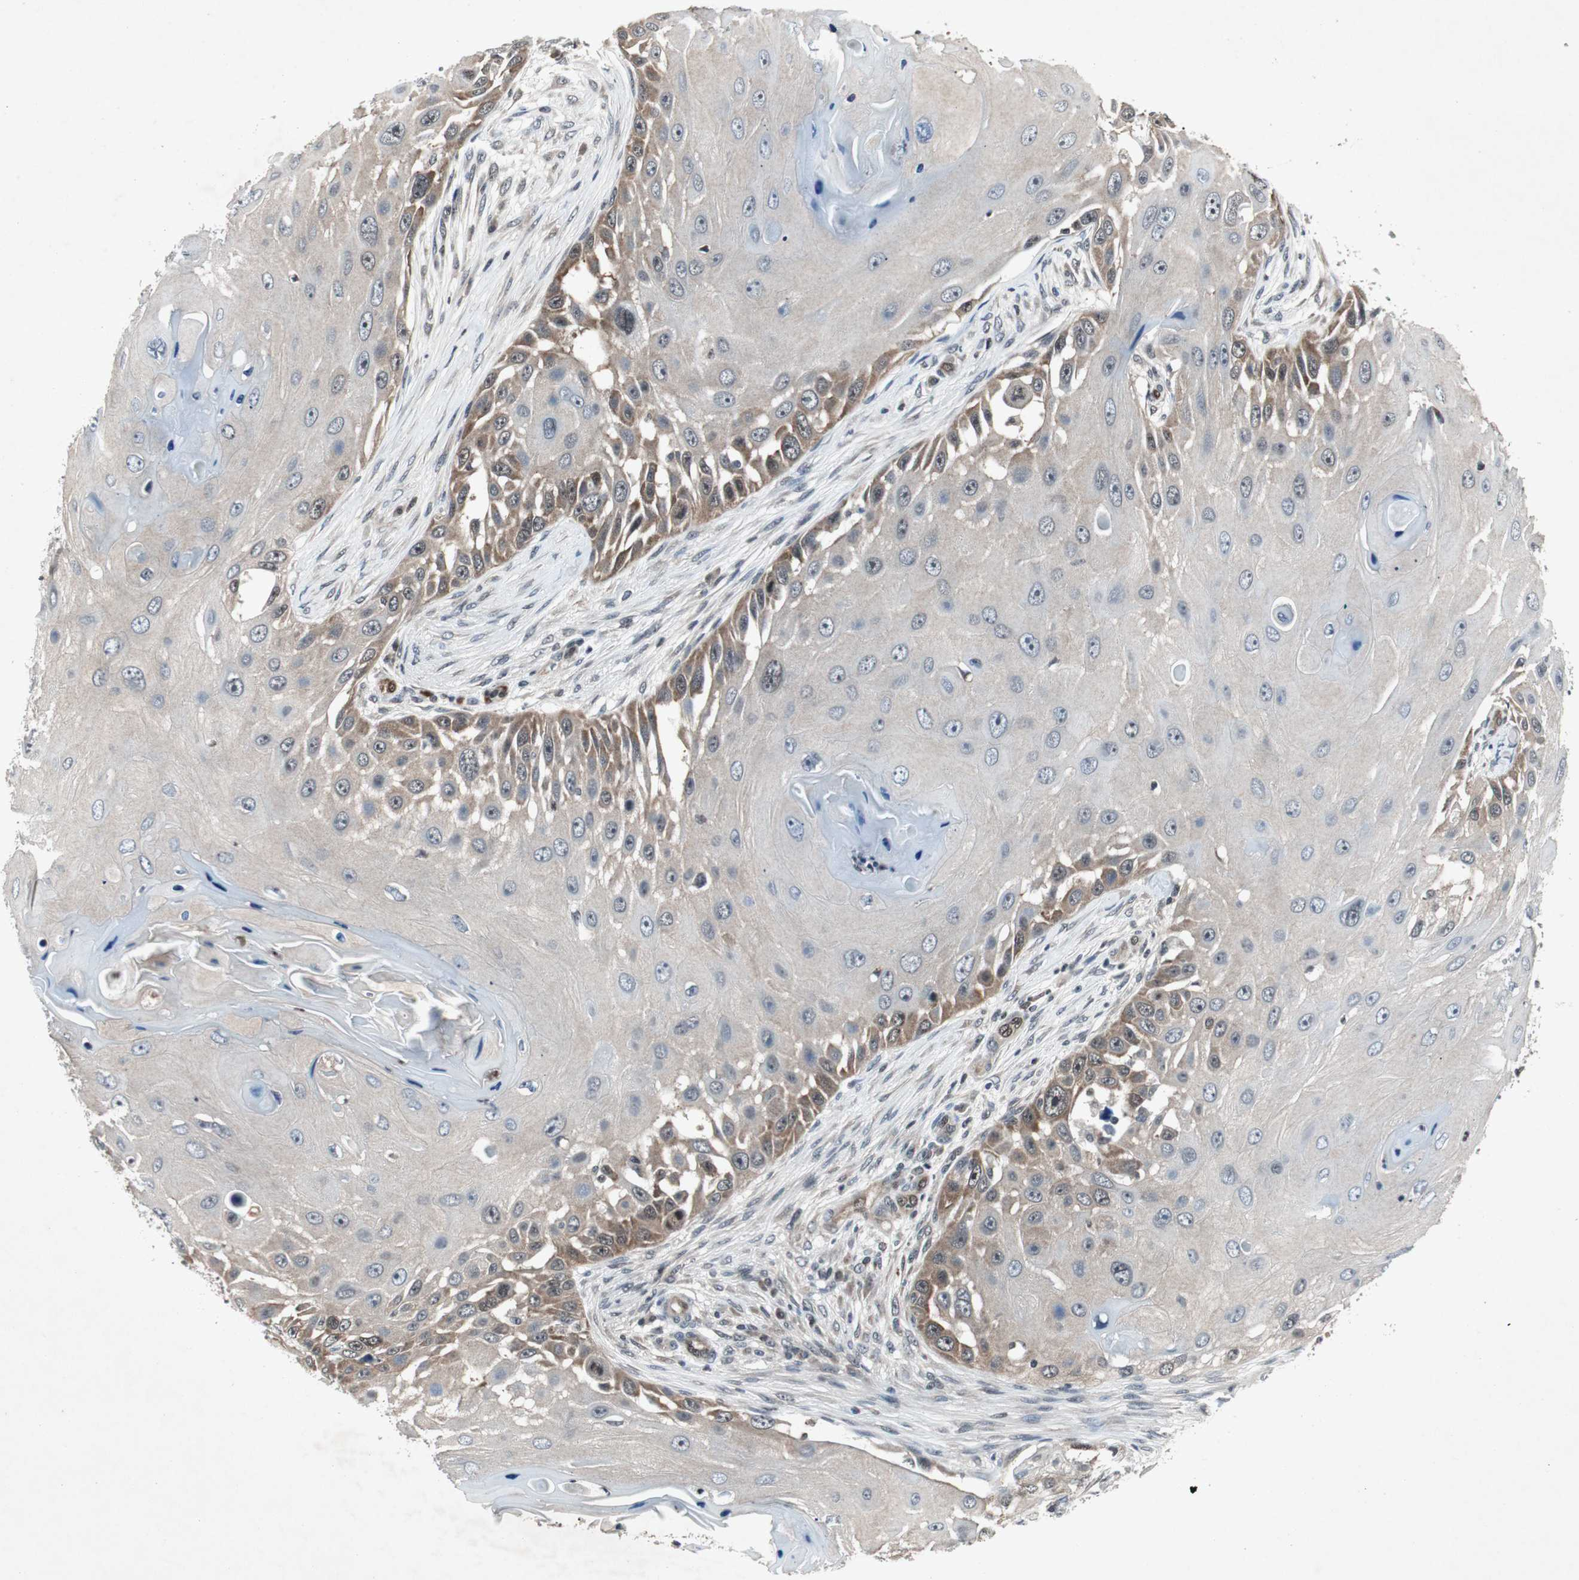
{"staining": {"intensity": "weak", "quantity": "<25%", "location": "cytoplasmic/membranous"}, "tissue": "skin cancer", "cell_type": "Tumor cells", "image_type": "cancer", "snomed": [{"axis": "morphology", "description": "Squamous cell carcinoma, NOS"}, {"axis": "topography", "description": "Skin"}], "caption": "Skin cancer was stained to show a protein in brown. There is no significant staining in tumor cells.", "gene": "SMAD1", "patient": {"sex": "female", "age": 44}}